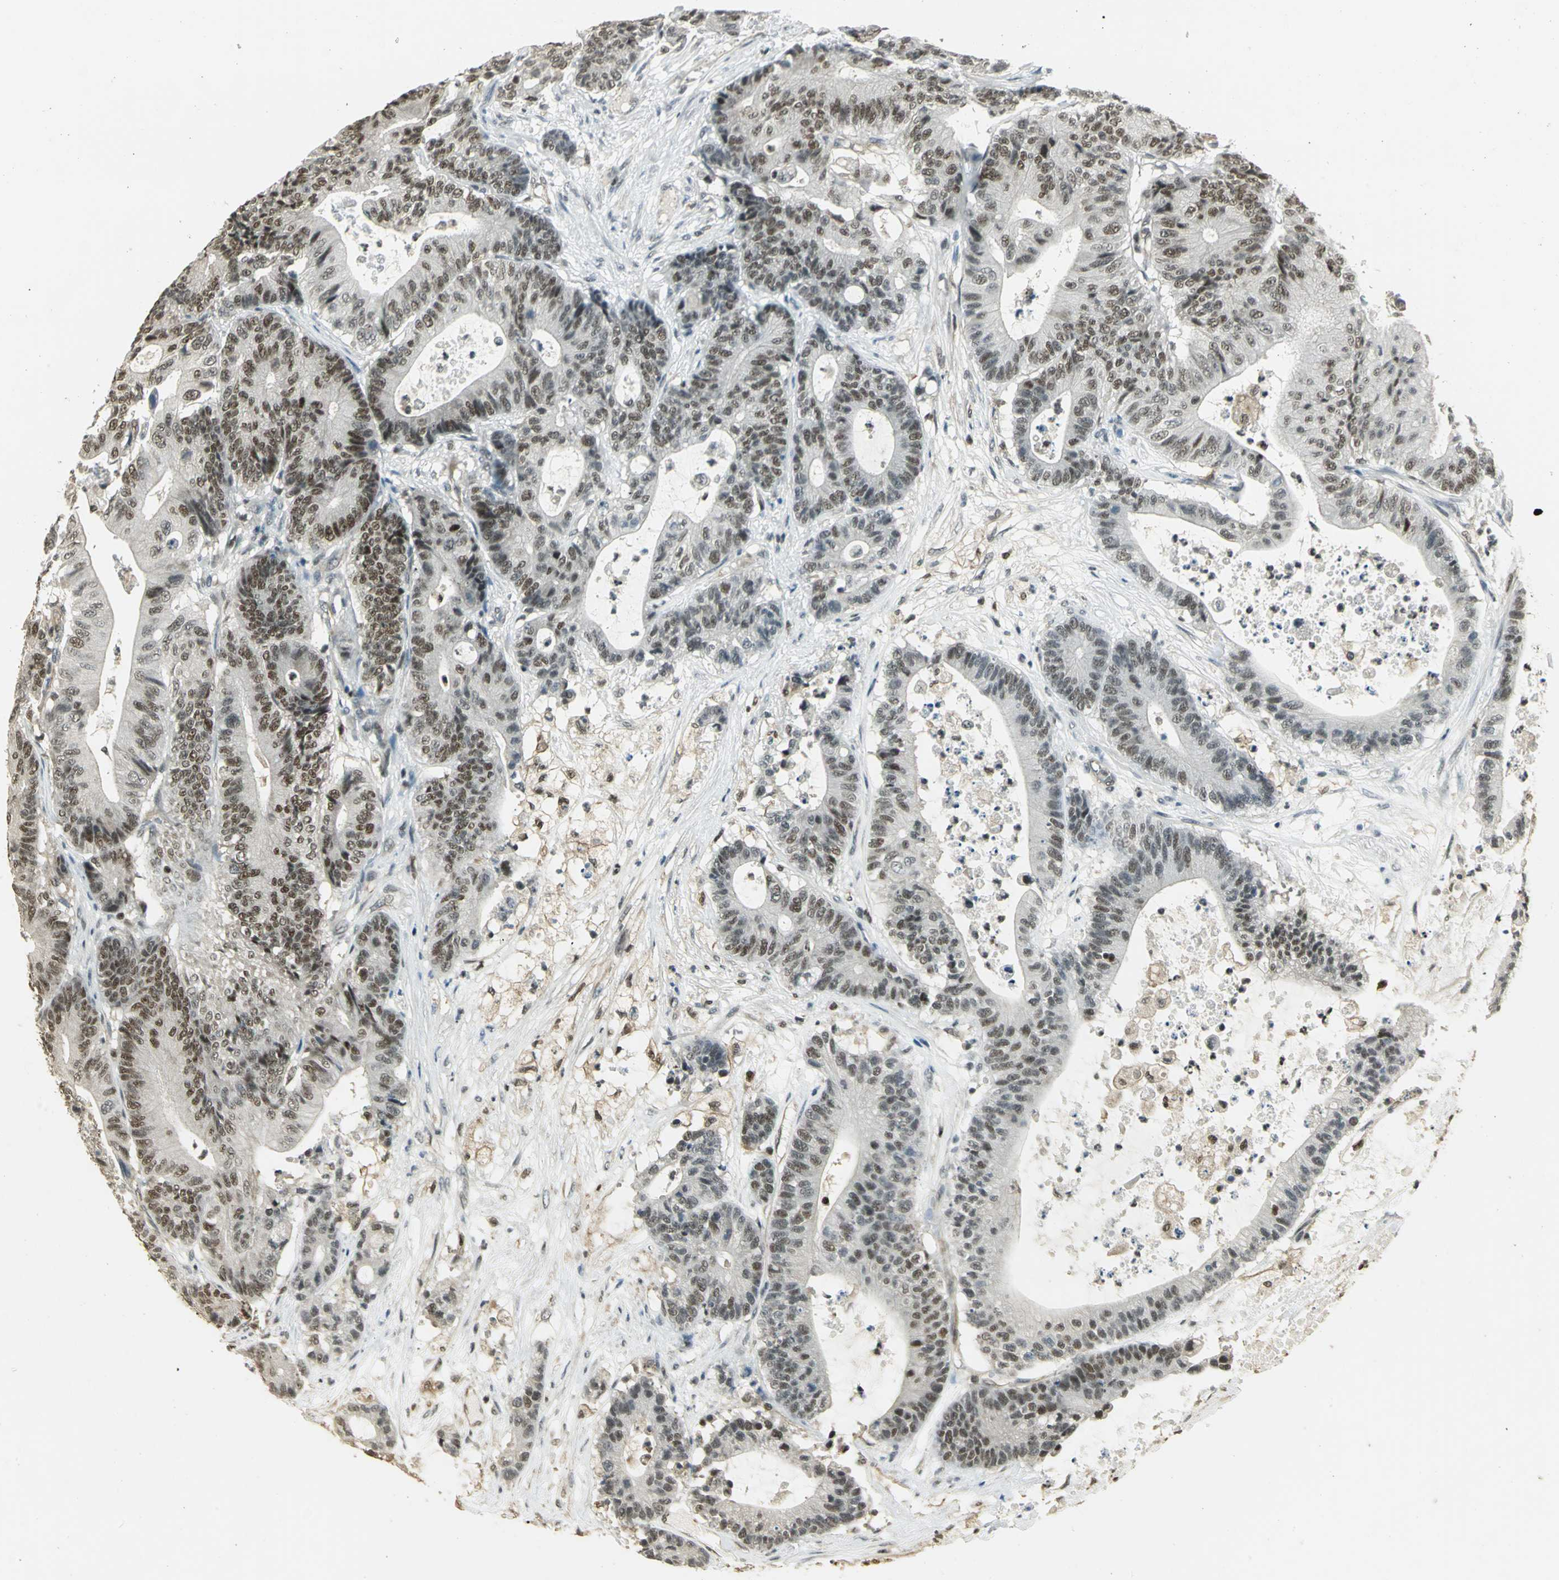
{"staining": {"intensity": "moderate", "quantity": ">75%", "location": "nuclear"}, "tissue": "colorectal cancer", "cell_type": "Tumor cells", "image_type": "cancer", "snomed": [{"axis": "morphology", "description": "Adenocarcinoma, NOS"}, {"axis": "topography", "description": "Colon"}], "caption": "Tumor cells reveal medium levels of moderate nuclear staining in about >75% of cells in human adenocarcinoma (colorectal).", "gene": "ELF1", "patient": {"sex": "female", "age": 84}}